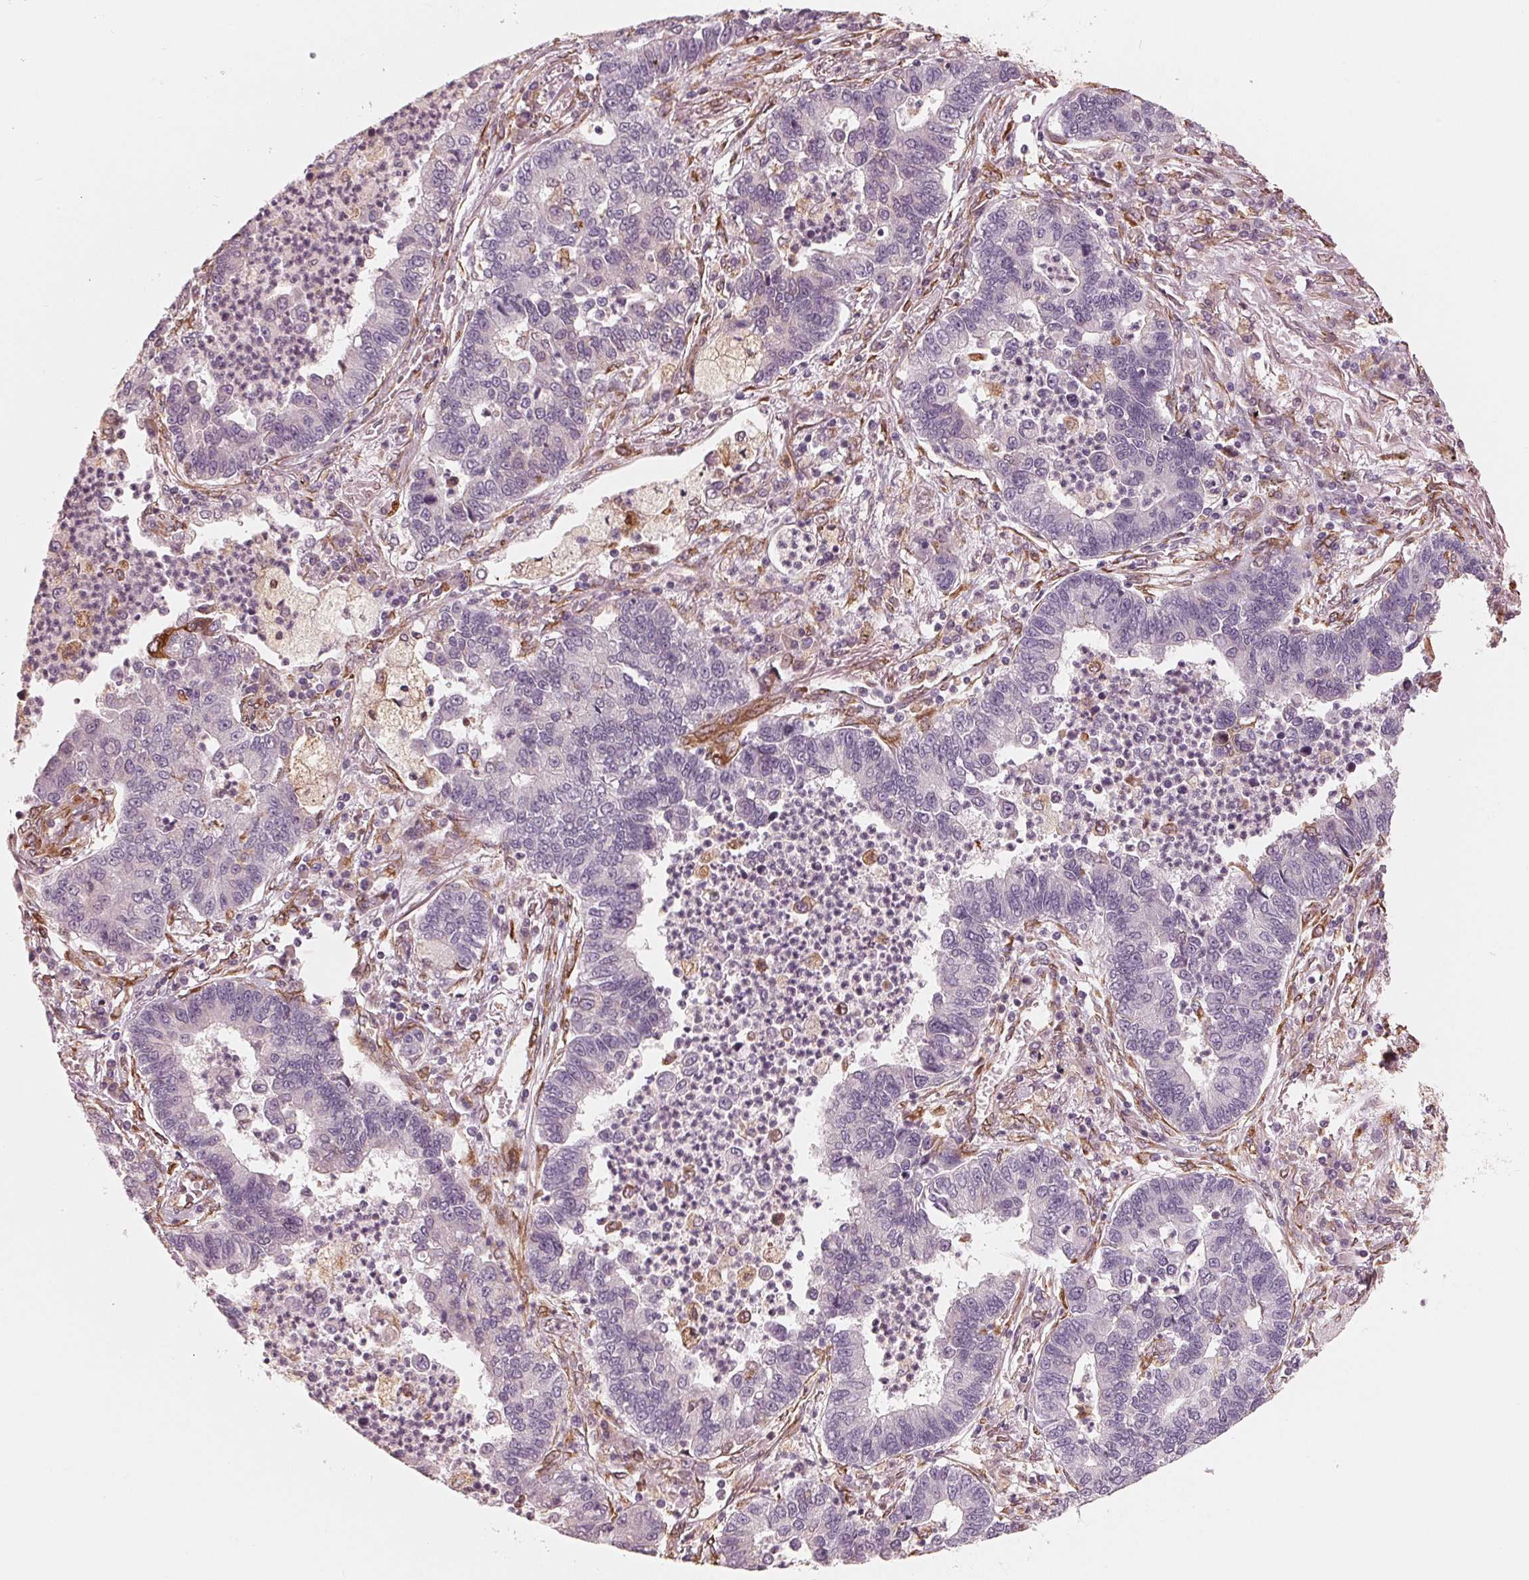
{"staining": {"intensity": "negative", "quantity": "none", "location": "none"}, "tissue": "lung cancer", "cell_type": "Tumor cells", "image_type": "cancer", "snomed": [{"axis": "morphology", "description": "Adenocarcinoma, NOS"}, {"axis": "topography", "description": "Lung"}], "caption": "Protein analysis of lung cancer (adenocarcinoma) shows no significant expression in tumor cells.", "gene": "IKBIP", "patient": {"sex": "female", "age": 57}}